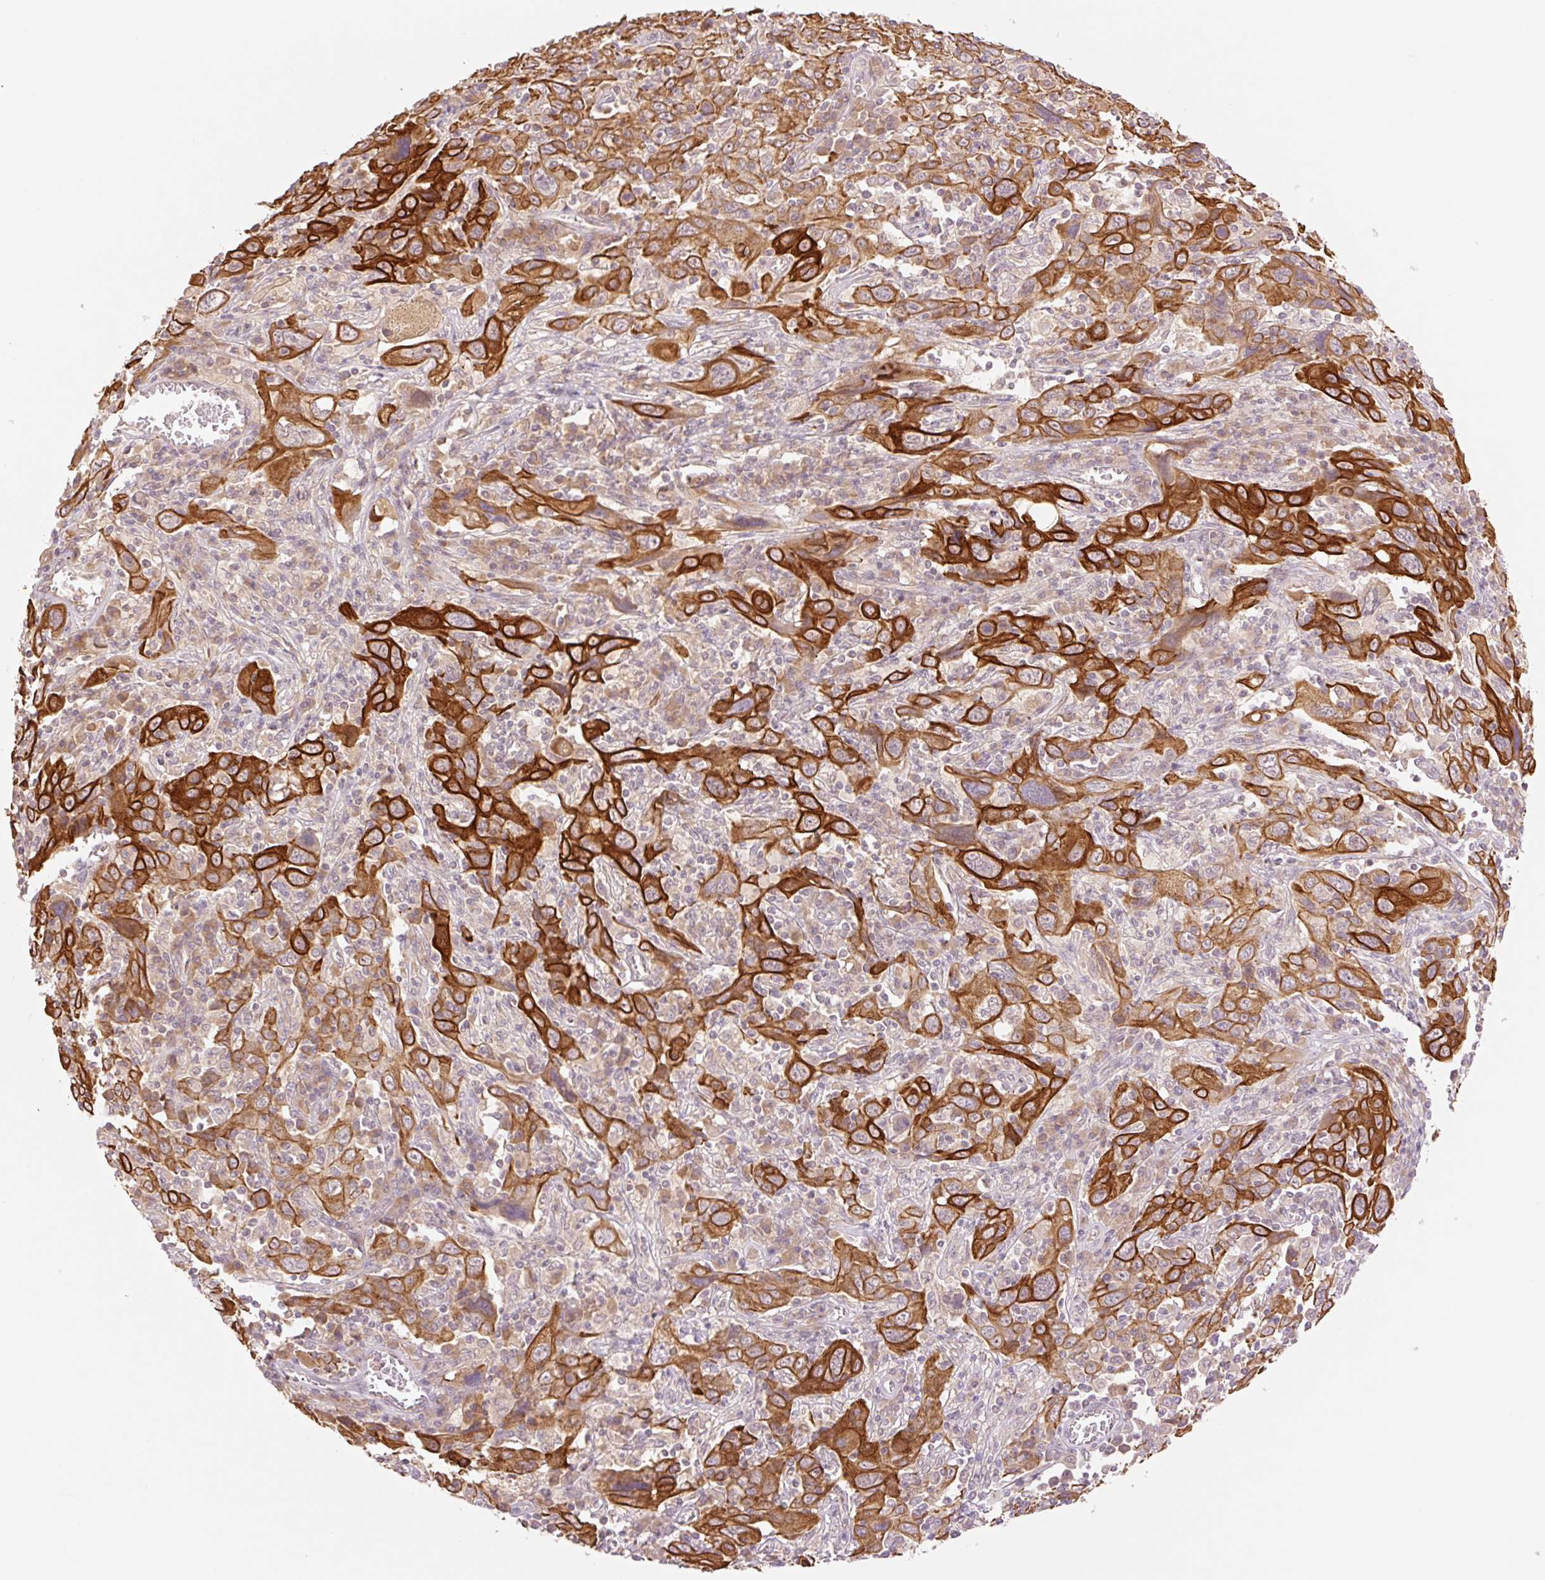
{"staining": {"intensity": "strong", "quantity": ">75%", "location": "cytoplasmic/membranous"}, "tissue": "cervical cancer", "cell_type": "Tumor cells", "image_type": "cancer", "snomed": [{"axis": "morphology", "description": "Squamous cell carcinoma, NOS"}, {"axis": "topography", "description": "Cervix"}], "caption": "The micrograph reveals staining of cervical cancer, revealing strong cytoplasmic/membranous protein staining (brown color) within tumor cells.", "gene": "YJU2B", "patient": {"sex": "female", "age": 46}}